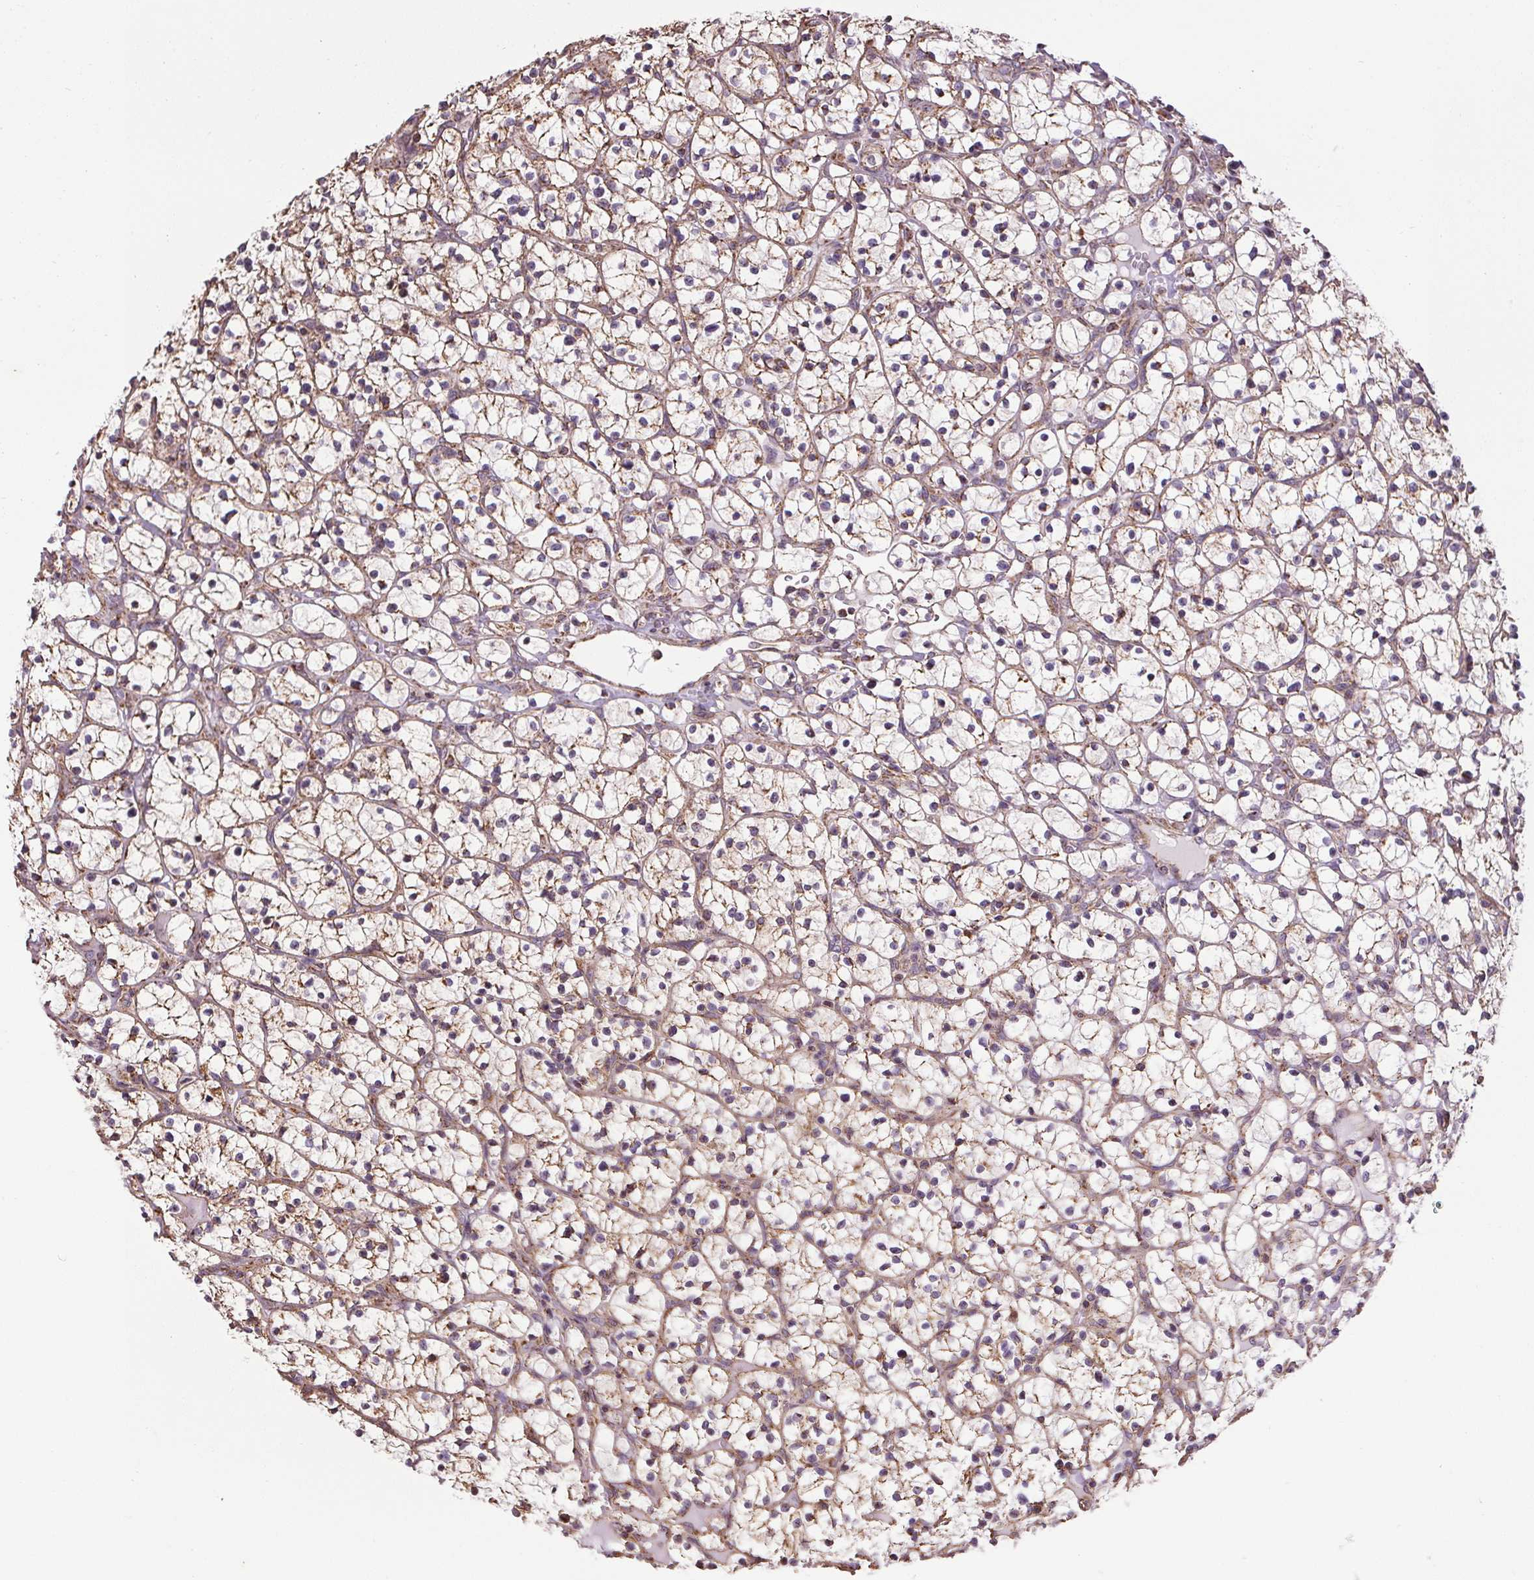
{"staining": {"intensity": "weak", "quantity": "<25%", "location": "cytoplasmic/membranous"}, "tissue": "renal cancer", "cell_type": "Tumor cells", "image_type": "cancer", "snomed": [{"axis": "morphology", "description": "Adenocarcinoma, NOS"}, {"axis": "topography", "description": "Kidney"}], "caption": "DAB (3,3'-diaminobenzidine) immunohistochemical staining of adenocarcinoma (renal) shows no significant positivity in tumor cells.", "gene": "ZNF548", "patient": {"sex": "female", "age": 64}}